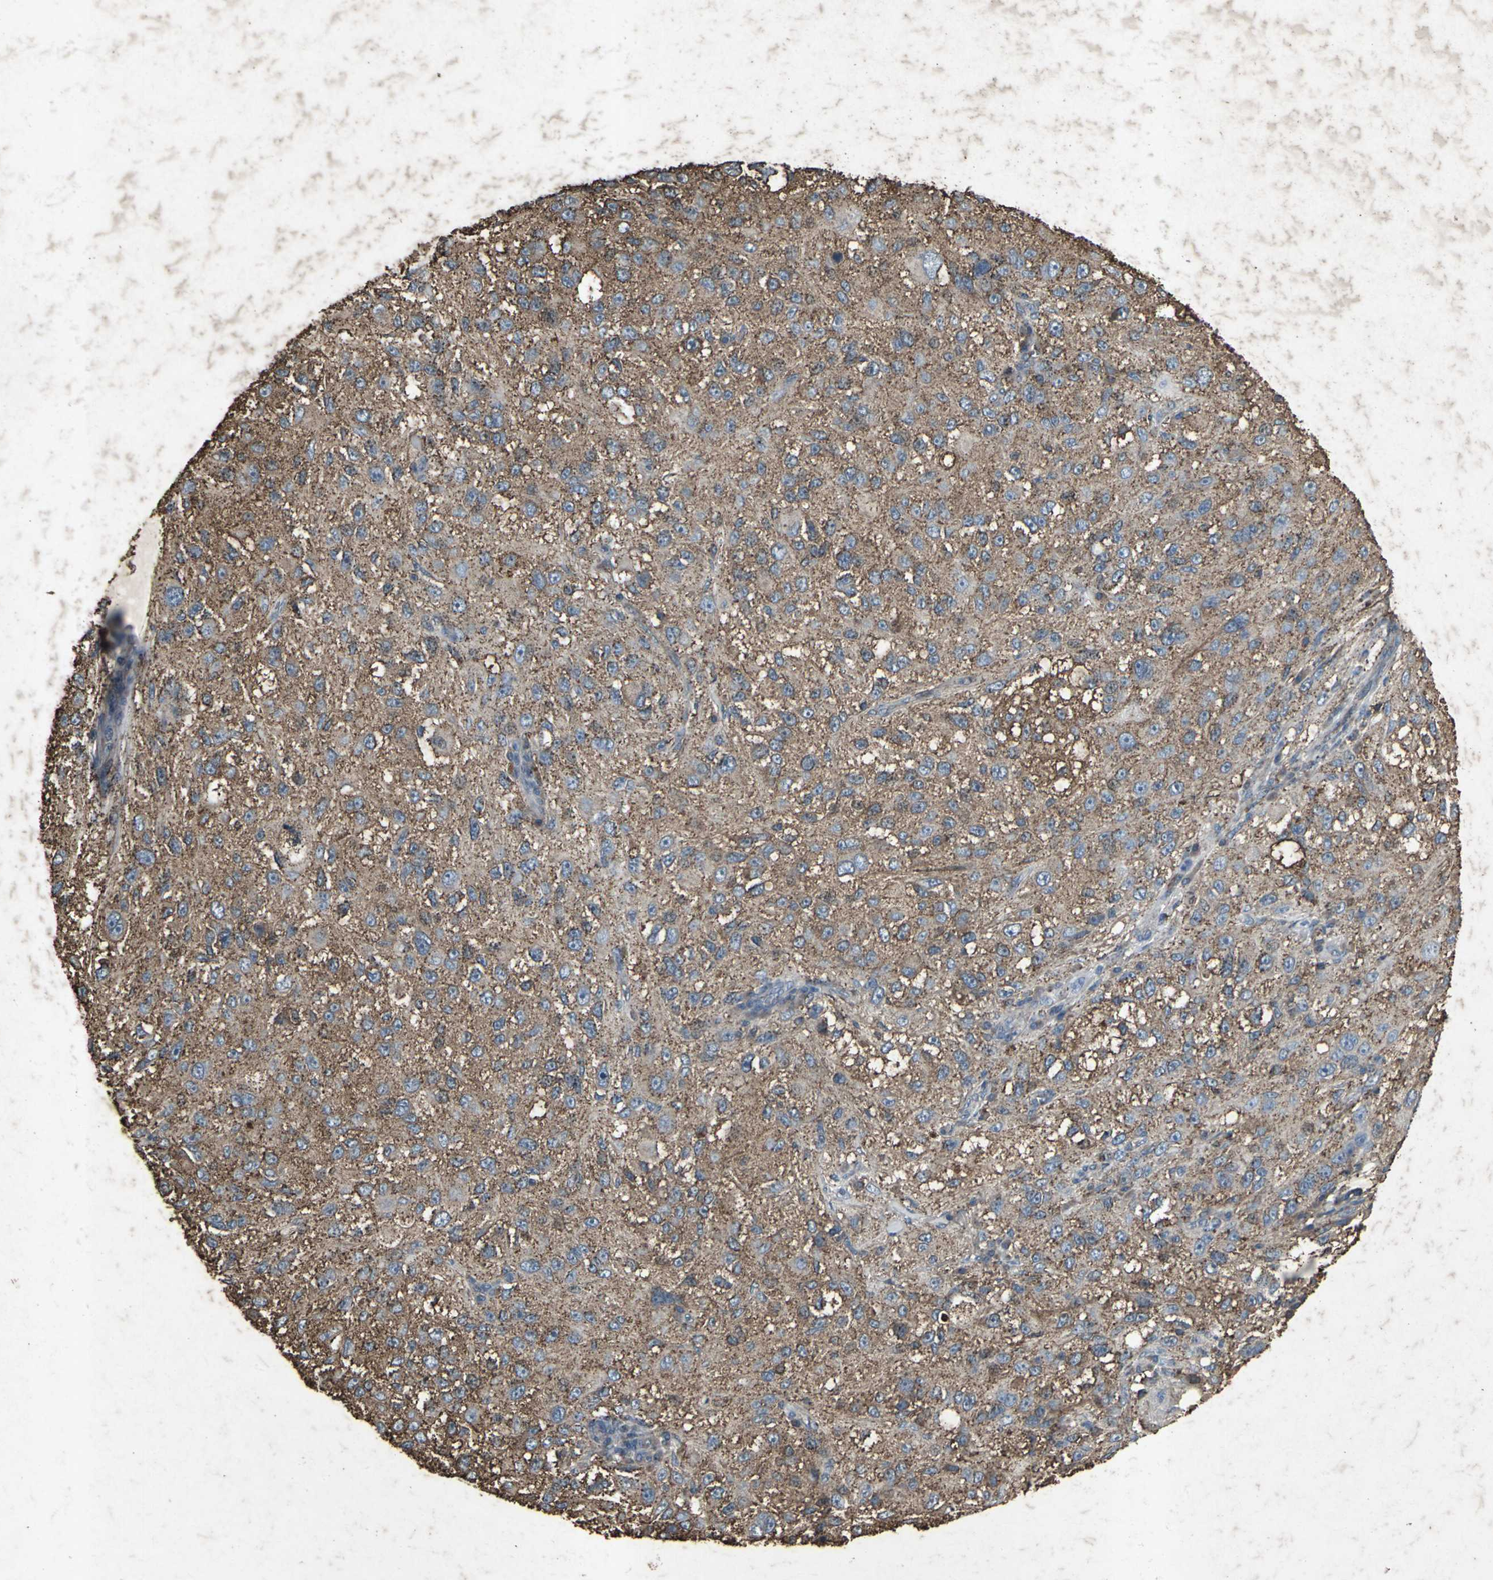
{"staining": {"intensity": "moderate", "quantity": ">75%", "location": "cytoplasmic/membranous"}, "tissue": "melanoma", "cell_type": "Tumor cells", "image_type": "cancer", "snomed": [{"axis": "morphology", "description": "Necrosis, NOS"}, {"axis": "morphology", "description": "Malignant melanoma, NOS"}, {"axis": "topography", "description": "Skin"}], "caption": "Malignant melanoma was stained to show a protein in brown. There is medium levels of moderate cytoplasmic/membranous expression in about >75% of tumor cells. The staining was performed using DAB to visualize the protein expression in brown, while the nuclei were stained in blue with hematoxylin (Magnification: 20x).", "gene": "CCR9", "patient": {"sex": "female", "age": 87}}